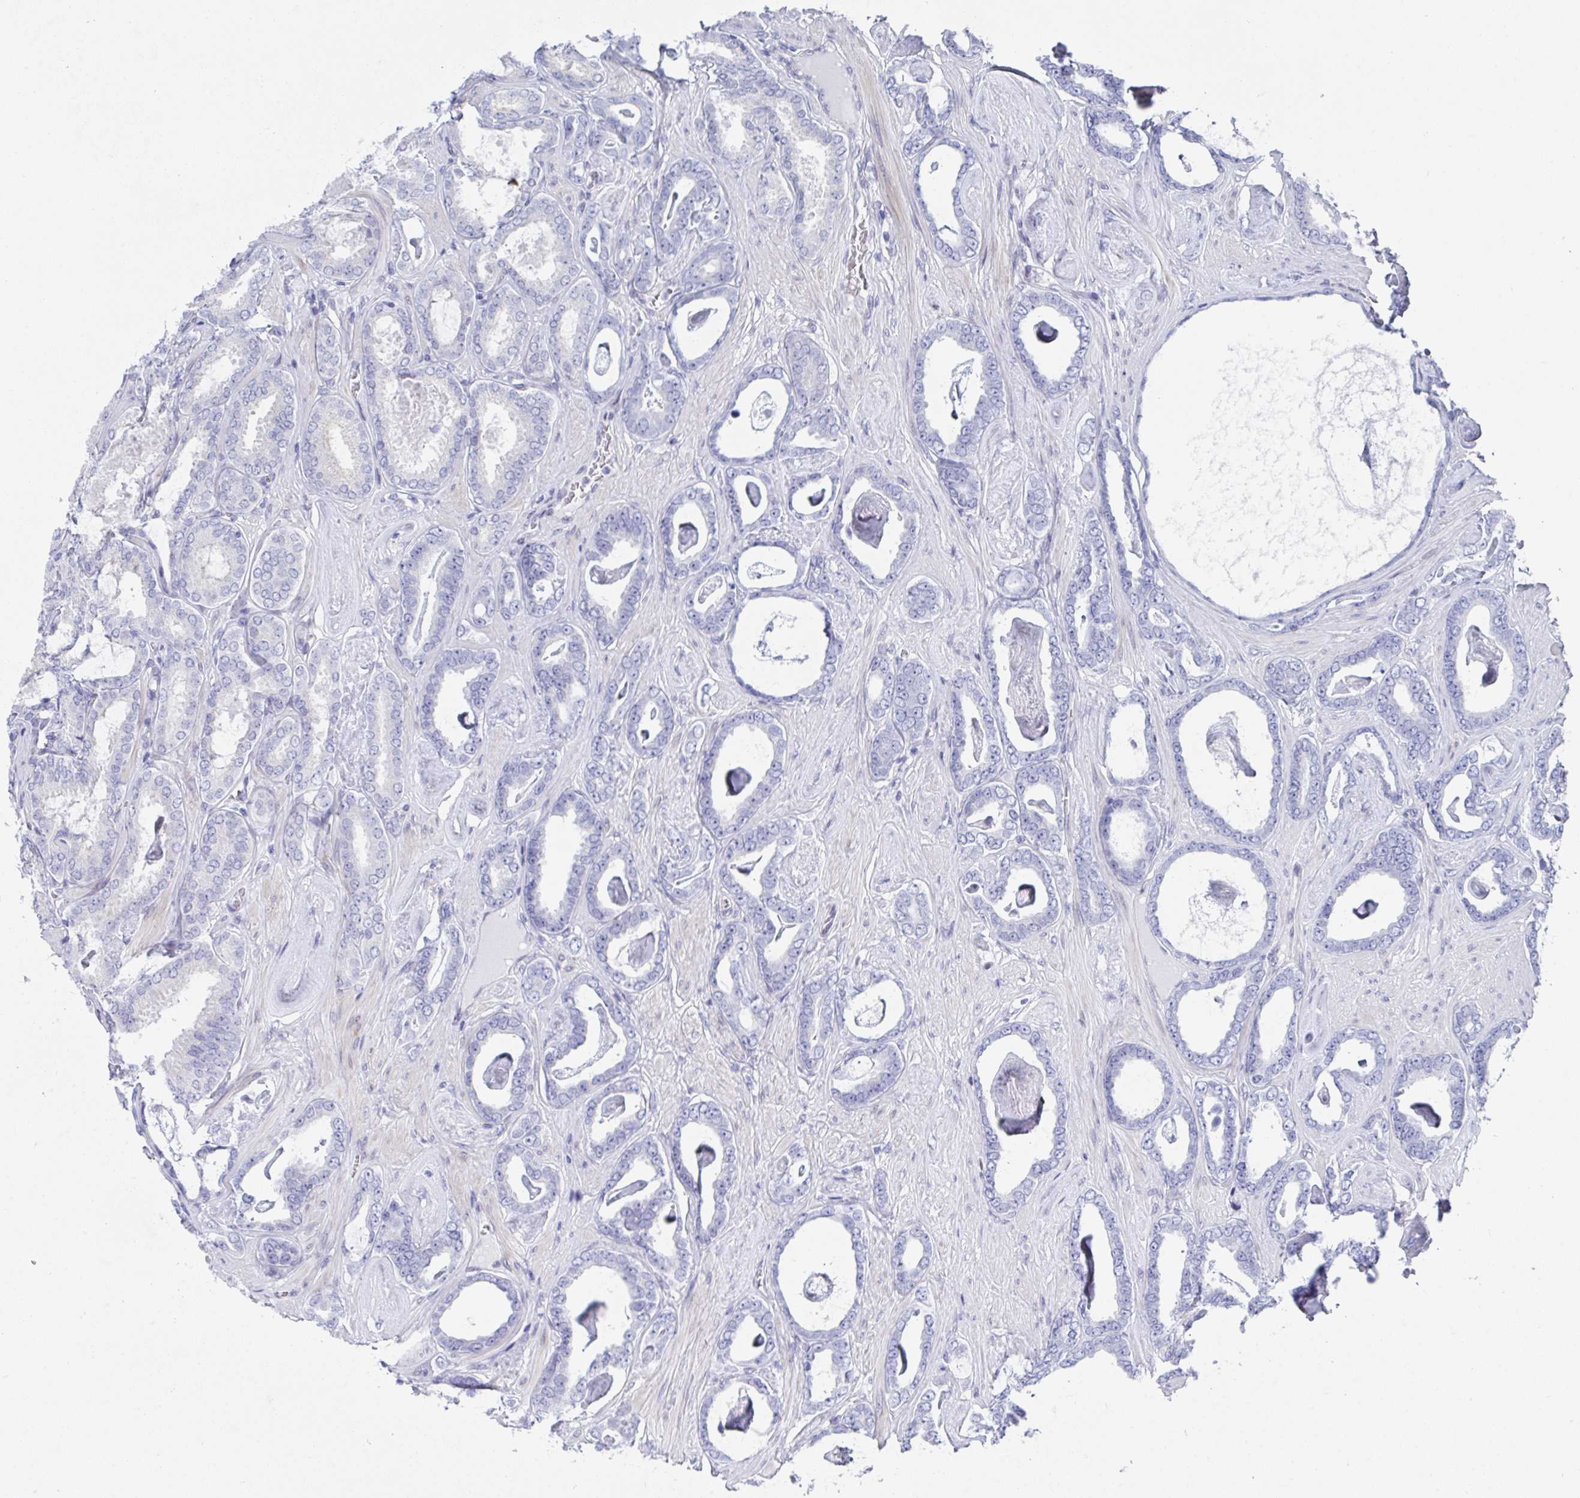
{"staining": {"intensity": "negative", "quantity": "none", "location": "none"}, "tissue": "prostate cancer", "cell_type": "Tumor cells", "image_type": "cancer", "snomed": [{"axis": "morphology", "description": "Adenocarcinoma, High grade"}, {"axis": "topography", "description": "Prostate"}], "caption": "IHC micrograph of neoplastic tissue: human prostate cancer (high-grade adenocarcinoma) stained with DAB exhibits no significant protein positivity in tumor cells.", "gene": "MFSD4A", "patient": {"sex": "male", "age": 63}}